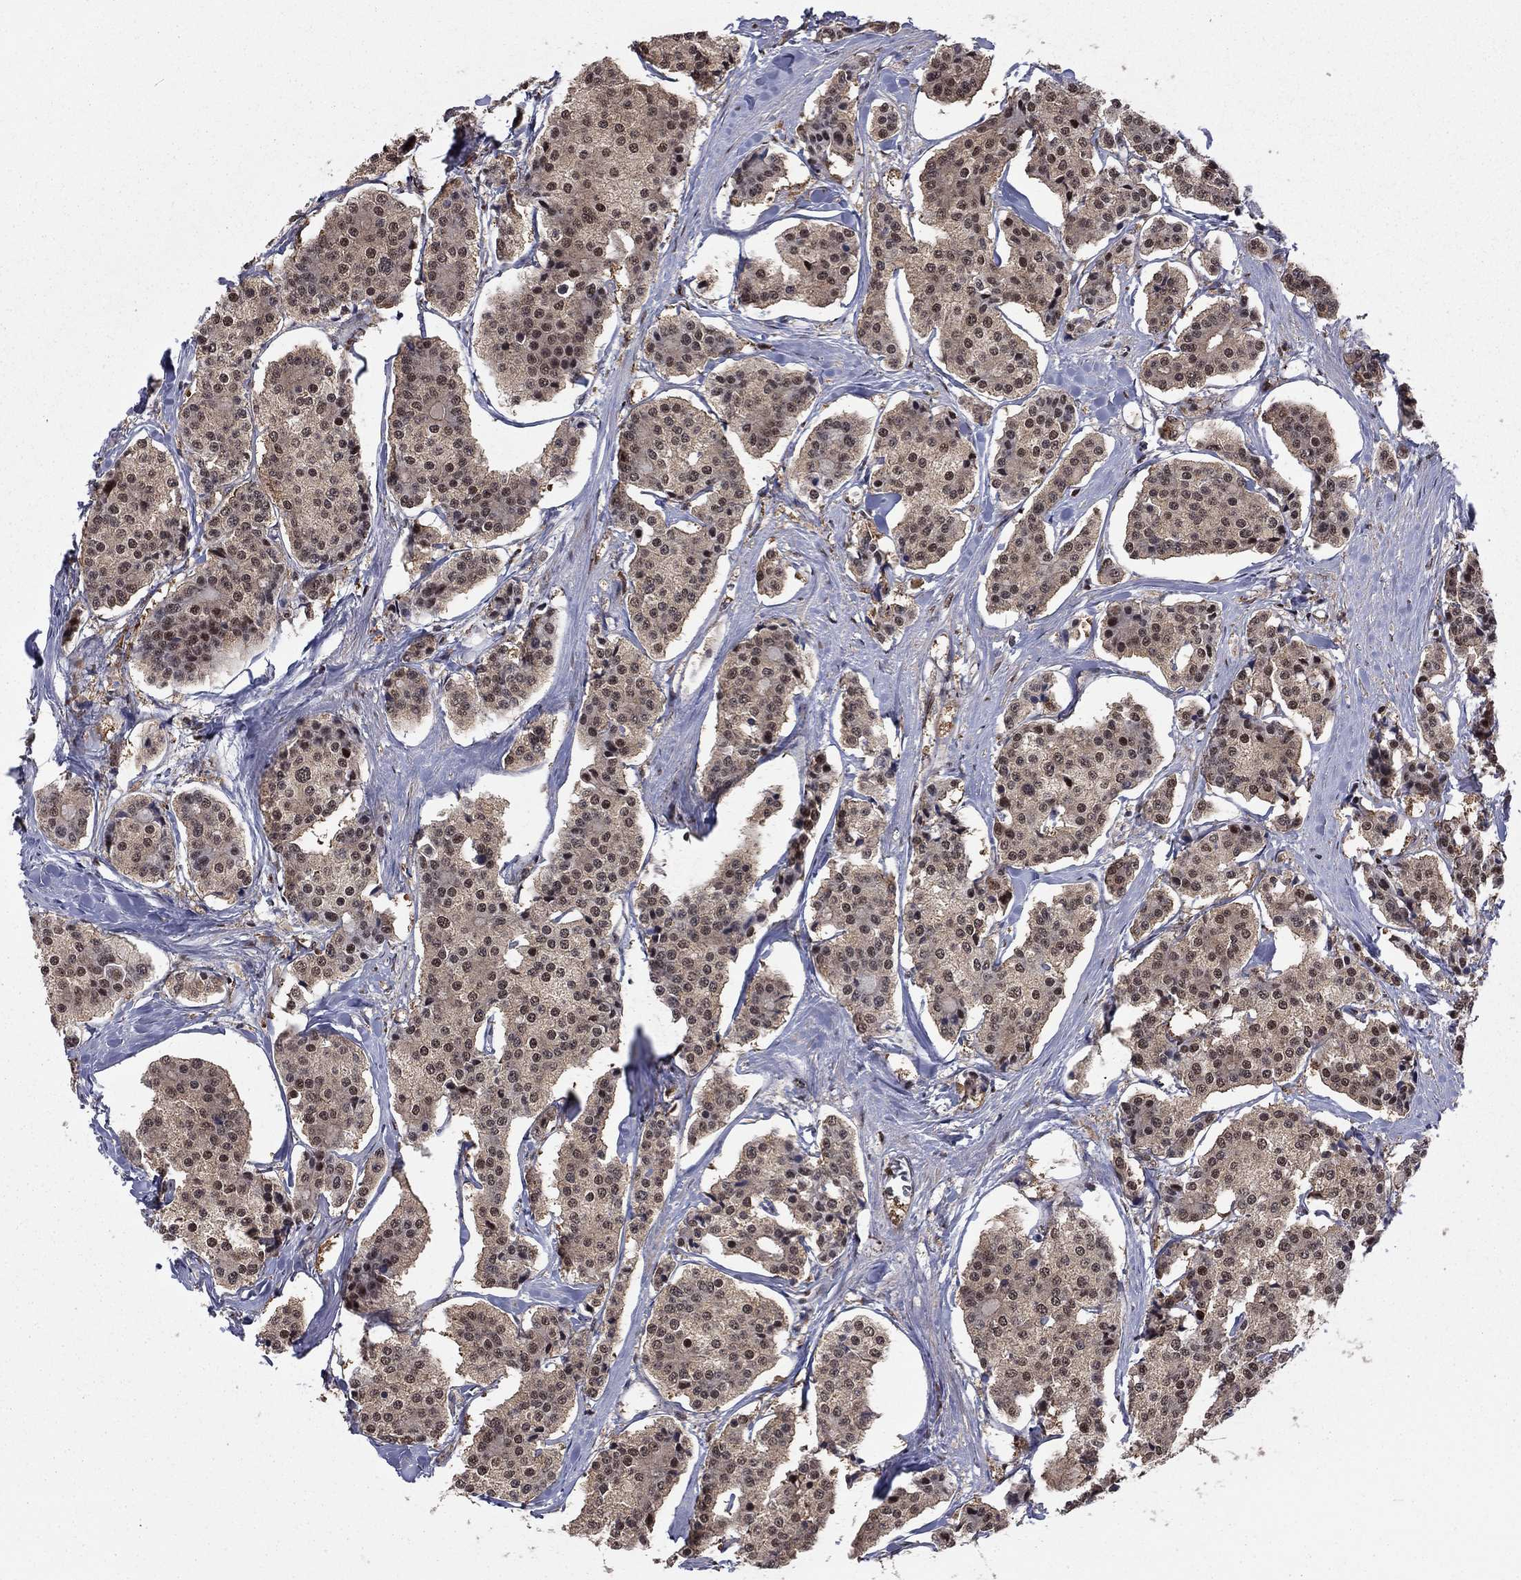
{"staining": {"intensity": "moderate", "quantity": "<25%", "location": "nuclear"}, "tissue": "carcinoid", "cell_type": "Tumor cells", "image_type": "cancer", "snomed": [{"axis": "morphology", "description": "Carcinoid, malignant, NOS"}, {"axis": "topography", "description": "Small intestine"}], "caption": "IHC micrograph of human carcinoid stained for a protein (brown), which displays low levels of moderate nuclear staining in approximately <25% of tumor cells.", "gene": "PSMD2", "patient": {"sex": "female", "age": 65}}